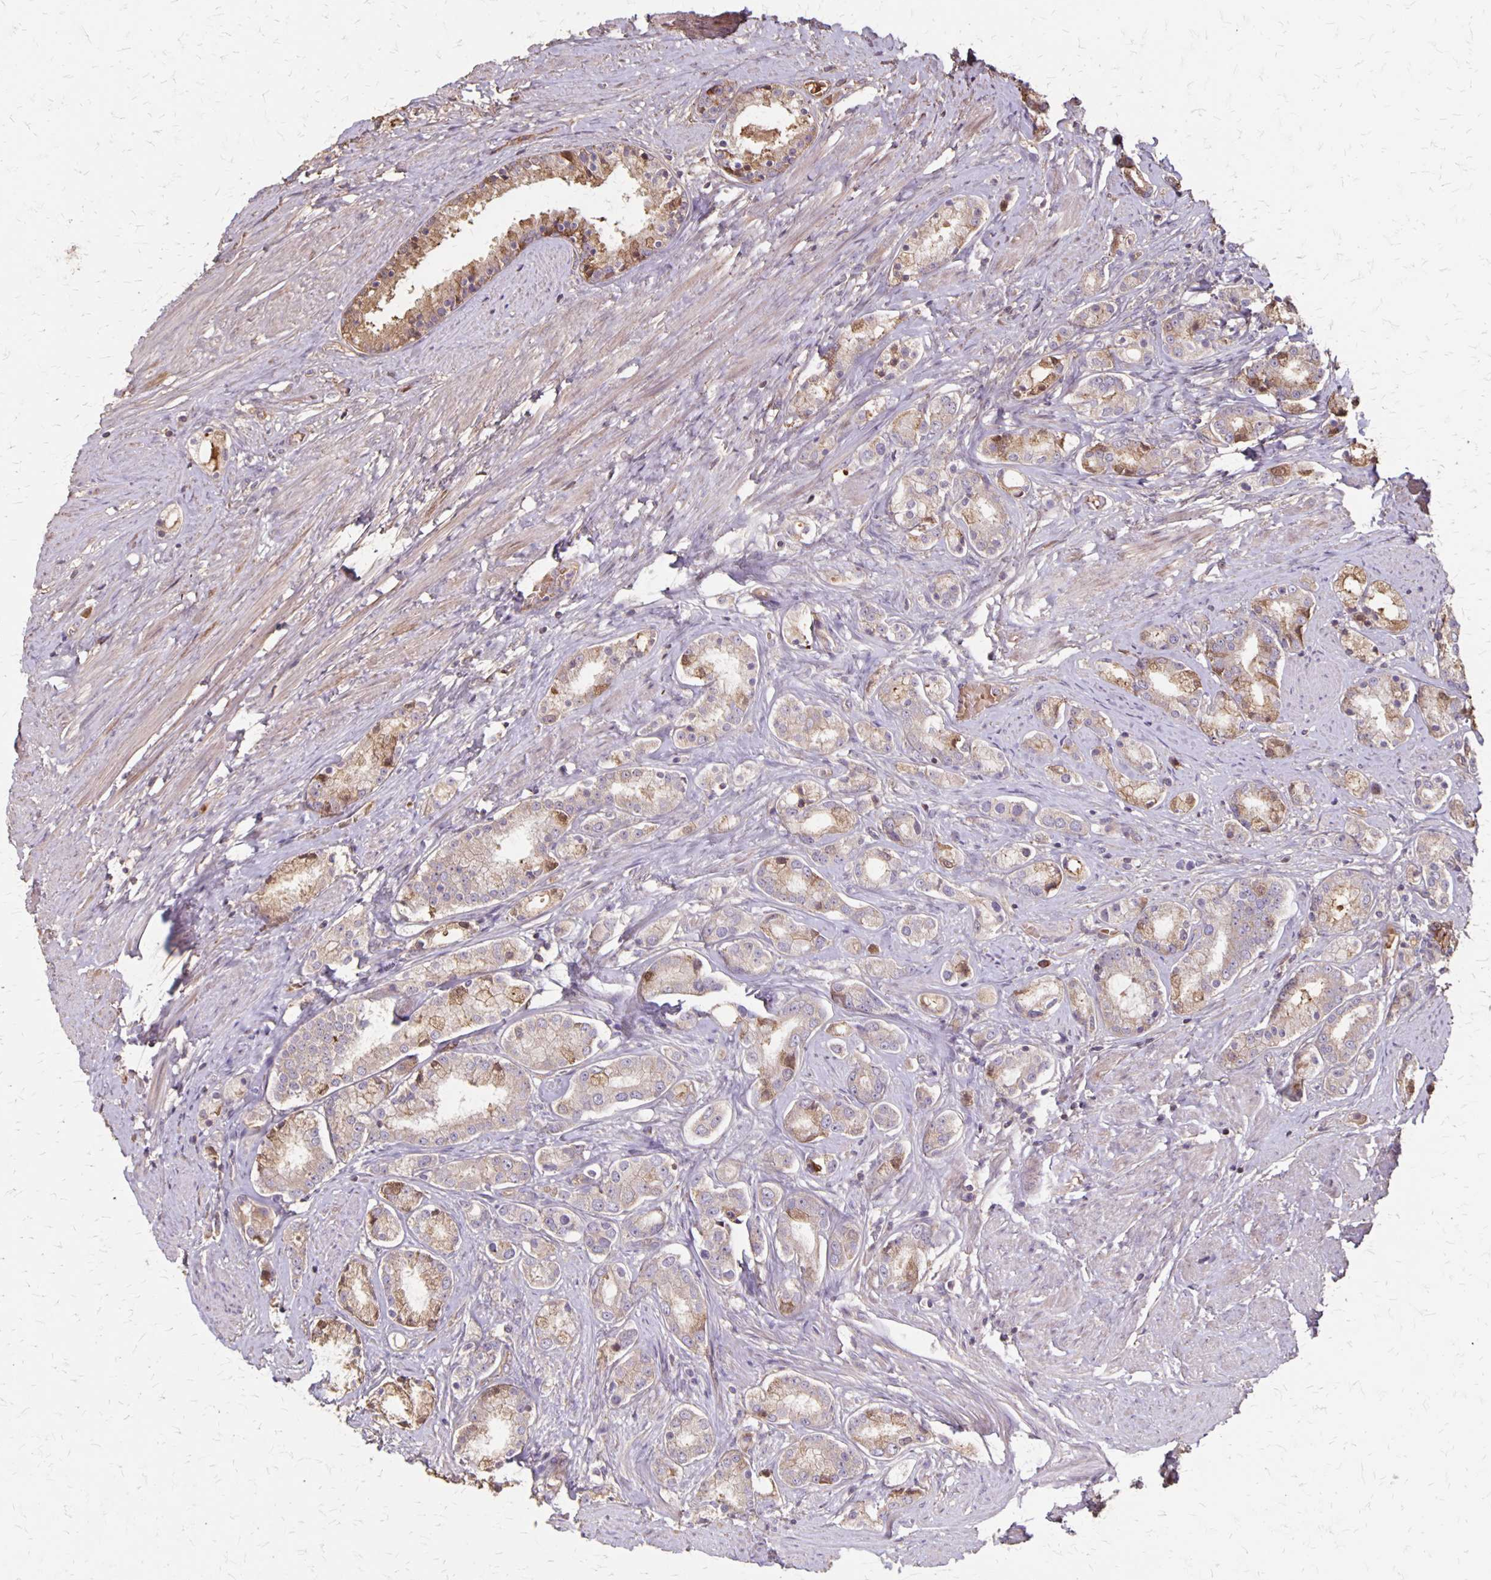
{"staining": {"intensity": "moderate", "quantity": ">75%", "location": "cytoplasmic/membranous"}, "tissue": "prostate cancer", "cell_type": "Tumor cells", "image_type": "cancer", "snomed": [{"axis": "morphology", "description": "Adenocarcinoma, High grade"}, {"axis": "topography", "description": "Prostate"}], "caption": "A brown stain shows moderate cytoplasmic/membranous staining of a protein in adenocarcinoma (high-grade) (prostate) tumor cells.", "gene": "PROM2", "patient": {"sex": "male", "age": 63}}